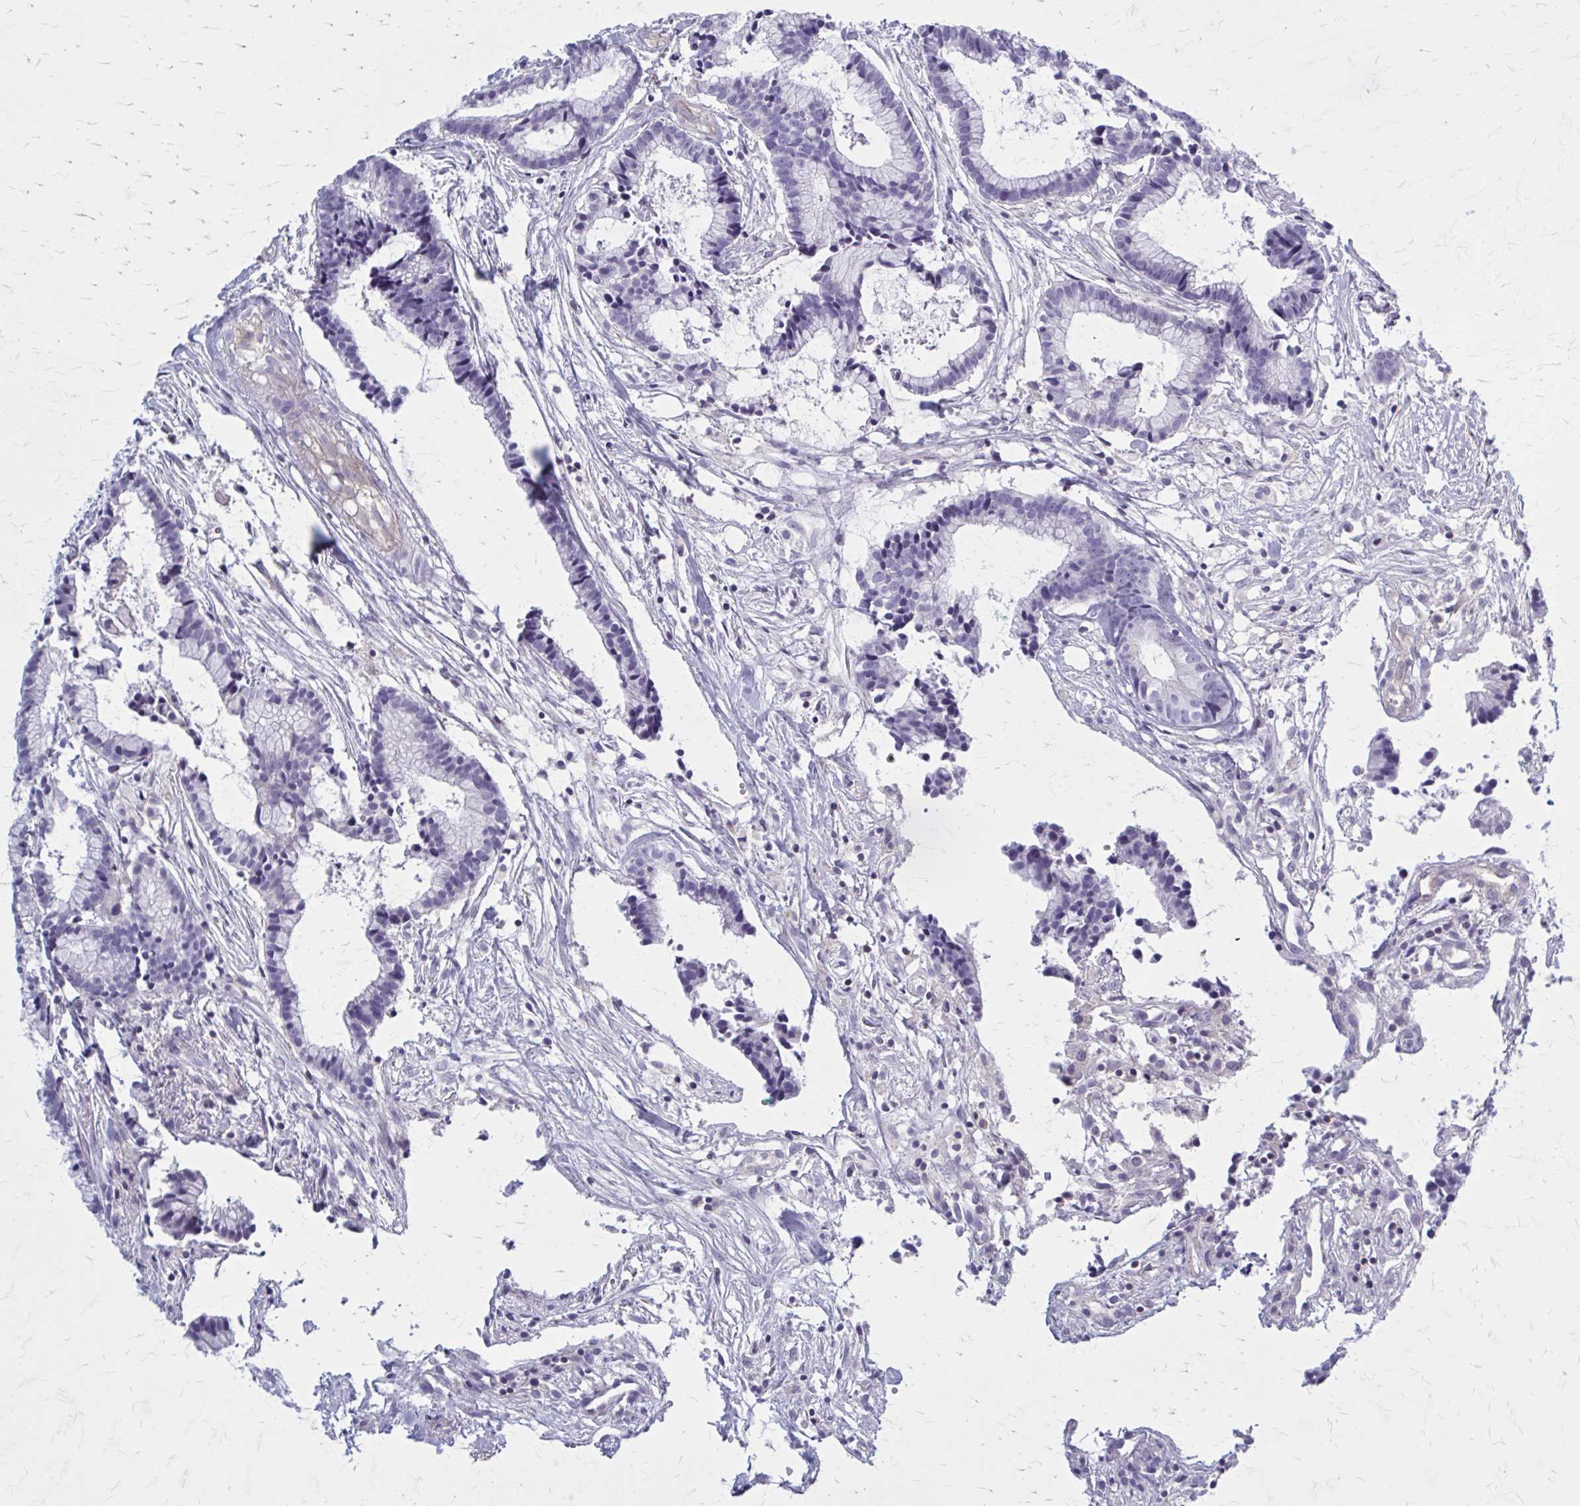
{"staining": {"intensity": "negative", "quantity": "none", "location": "none"}, "tissue": "colorectal cancer", "cell_type": "Tumor cells", "image_type": "cancer", "snomed": [{"axis": "morphology", "description": "Adenocarcinoma, NOS"}, {"axis": "topography", "description": "Colon"}], "caption": "There is no significant positivity in tumor cells of colorectal adenocarcinoma.", "gene": "PITPNM1", "patient": {"sex": "female", "age": 78}}